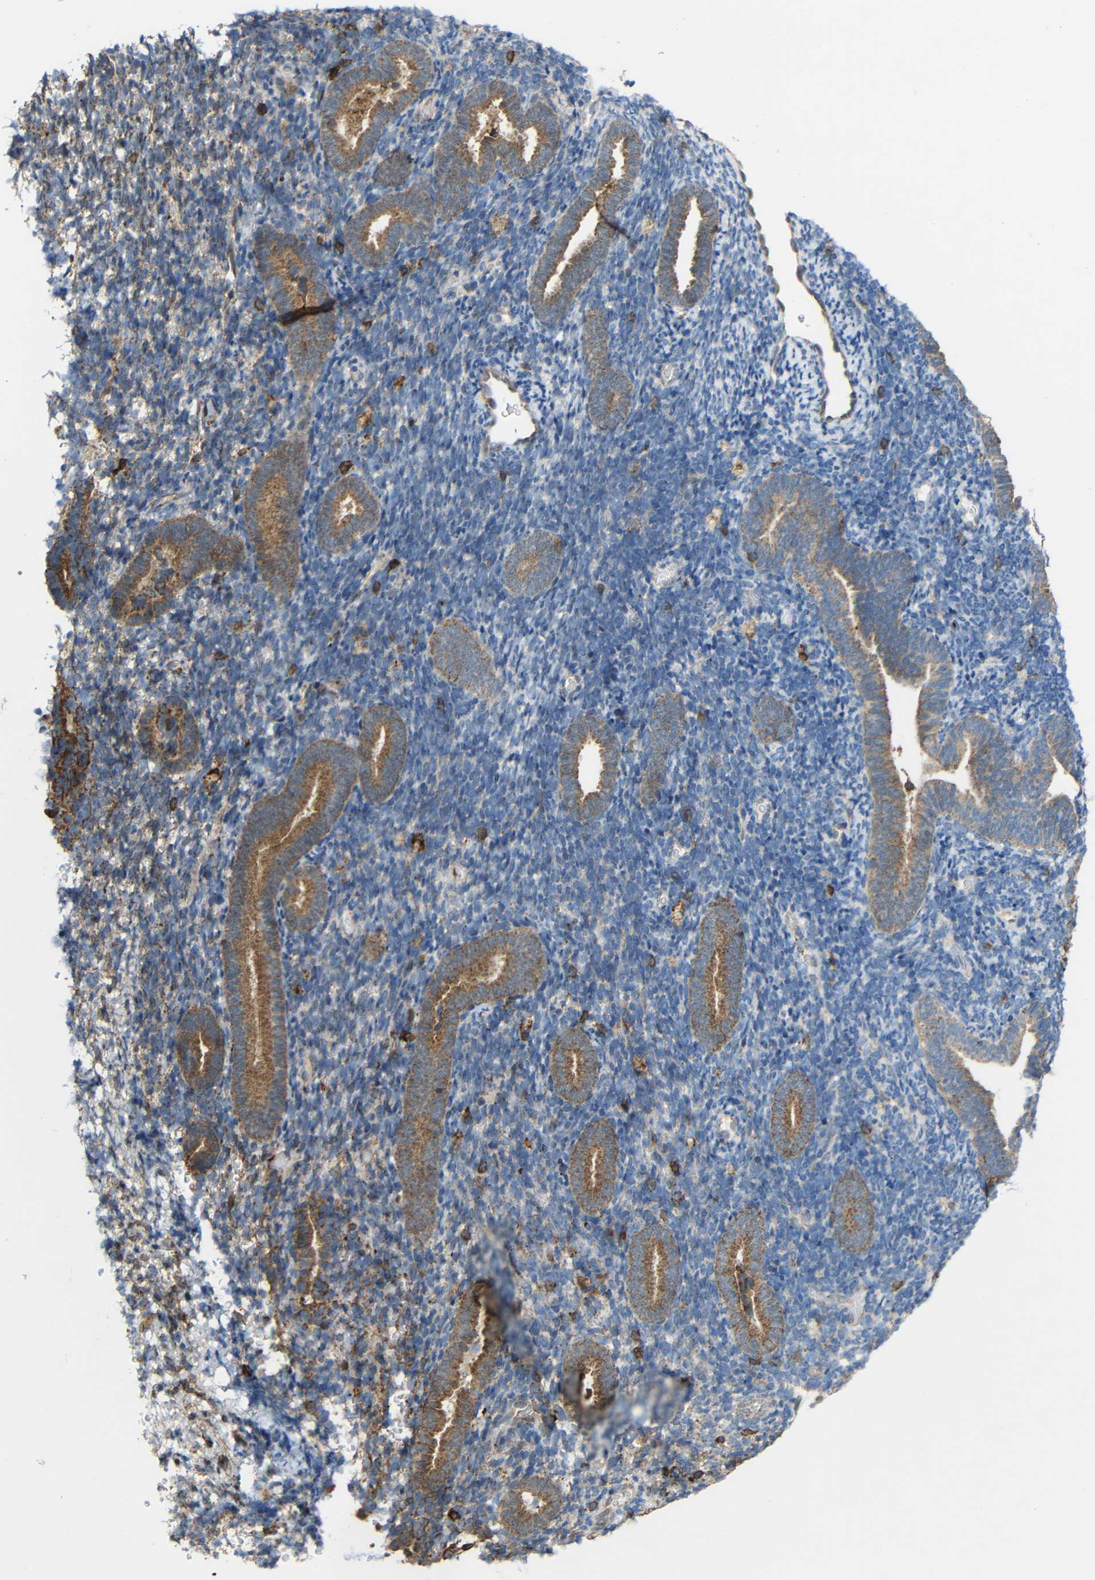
{"staining": {"intensity": "negative", "quantity": "none", "location": "none"}, "tissue": "endometrium", "cell_type": "Cells in endometrial stroma", "image_type": "normal", "snomed": [{"axis": "morphology", "description": "Normal tissue, NOS"}, {"axis": "topography", "description": "Endometrium"}], "caption": "Immunohistochemical staining of unremarkable human endometrium shows no significant positivity in cells in endometrial stroma.", "gene": "C1GALT1", "patient": {"sex": "female", "age": 51}}